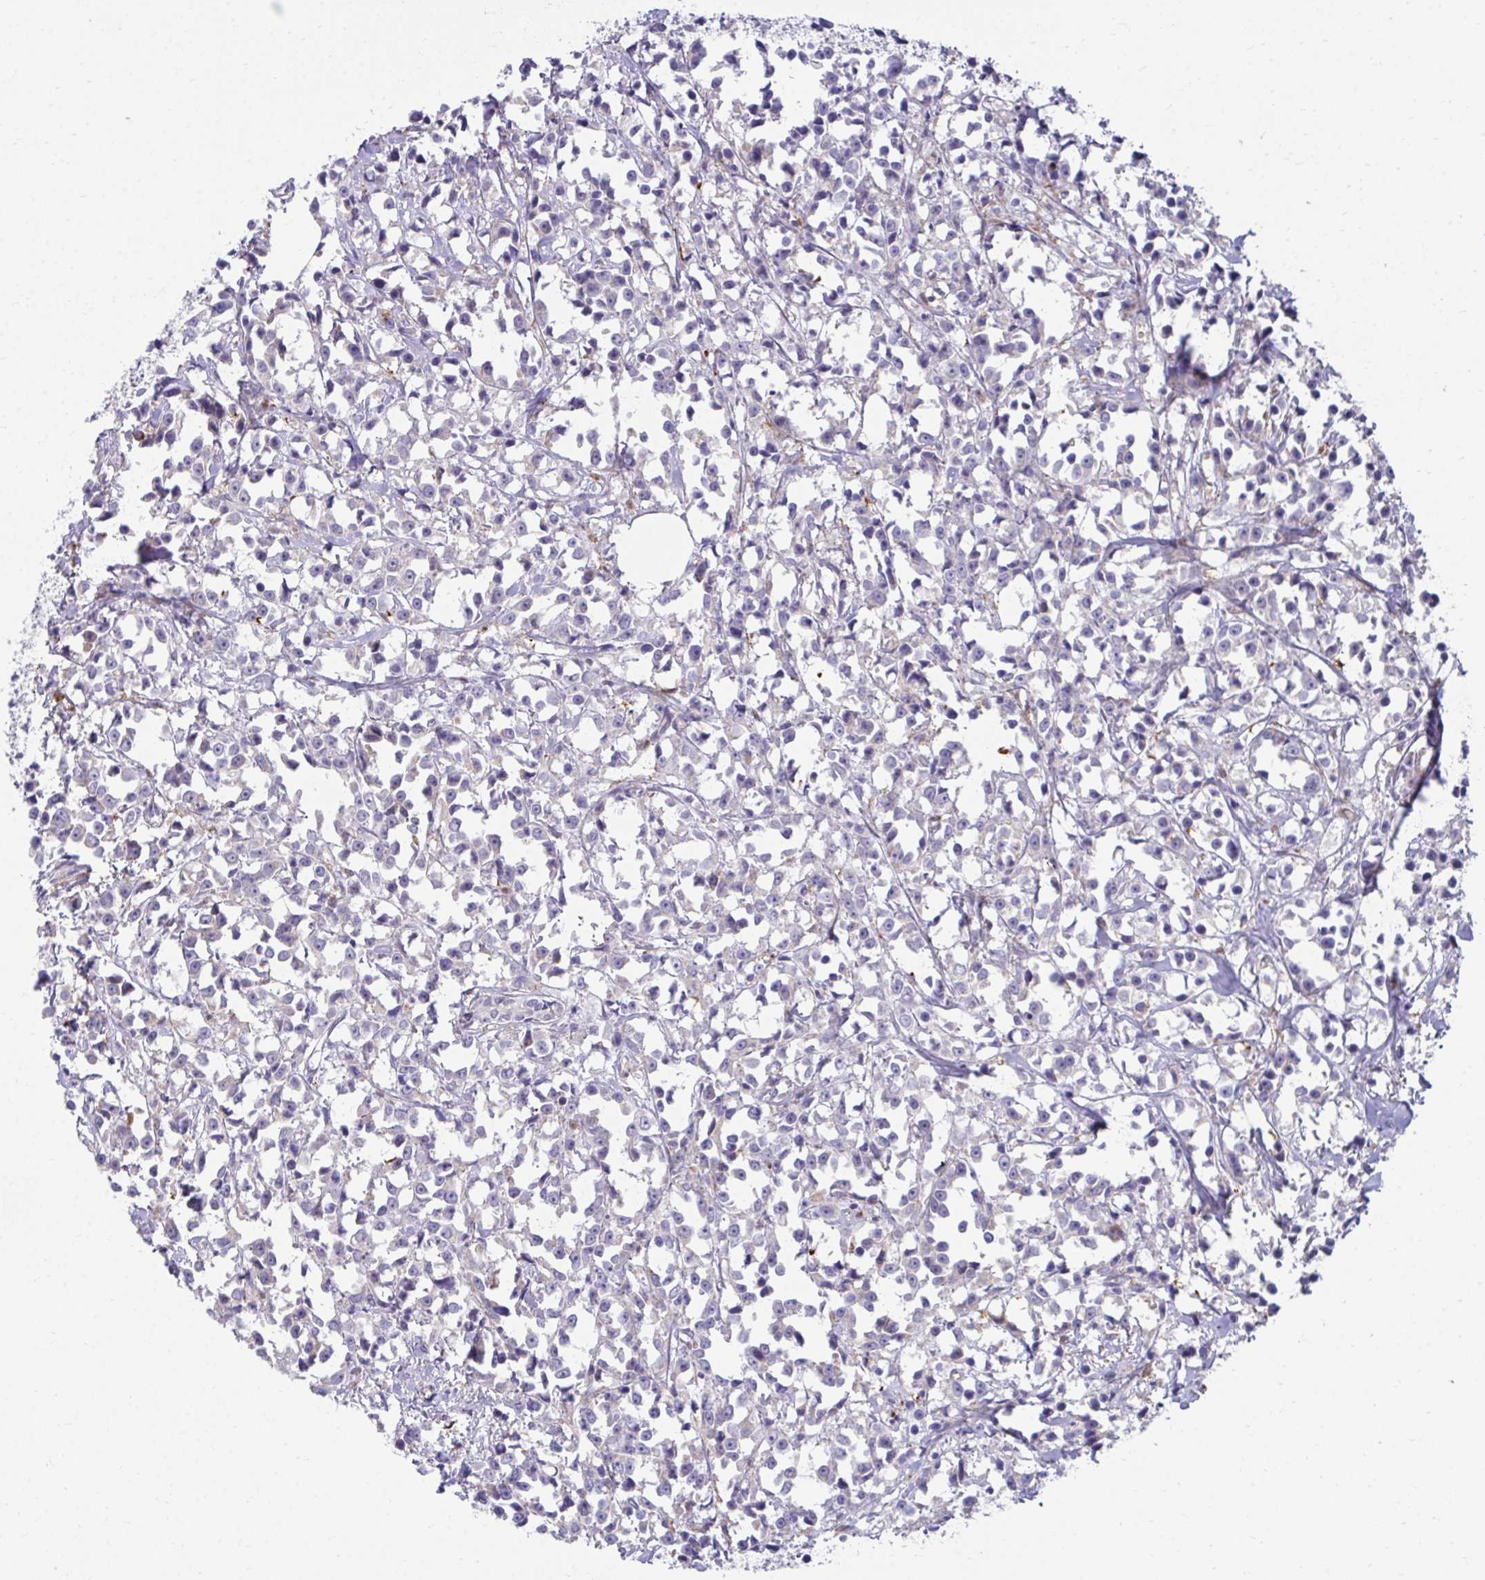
{"staining": {"intensity": "negative", "quantity": "none", "location": "none"}, "tissue": "breast cancer", "cell_type": "Tumor cells", "image_type": "cancer", "snomed": [{"axis": "morphology", "description": "Duct carcinoma"}, {"axis": "topography", "description": "Breast"}], "caption": "Tumor cells show no significant protein positivity in infiltrating ductal carcinoma (breast).", "gene": "C16orf54", "patient": {"sex": "female", "age": 80}}